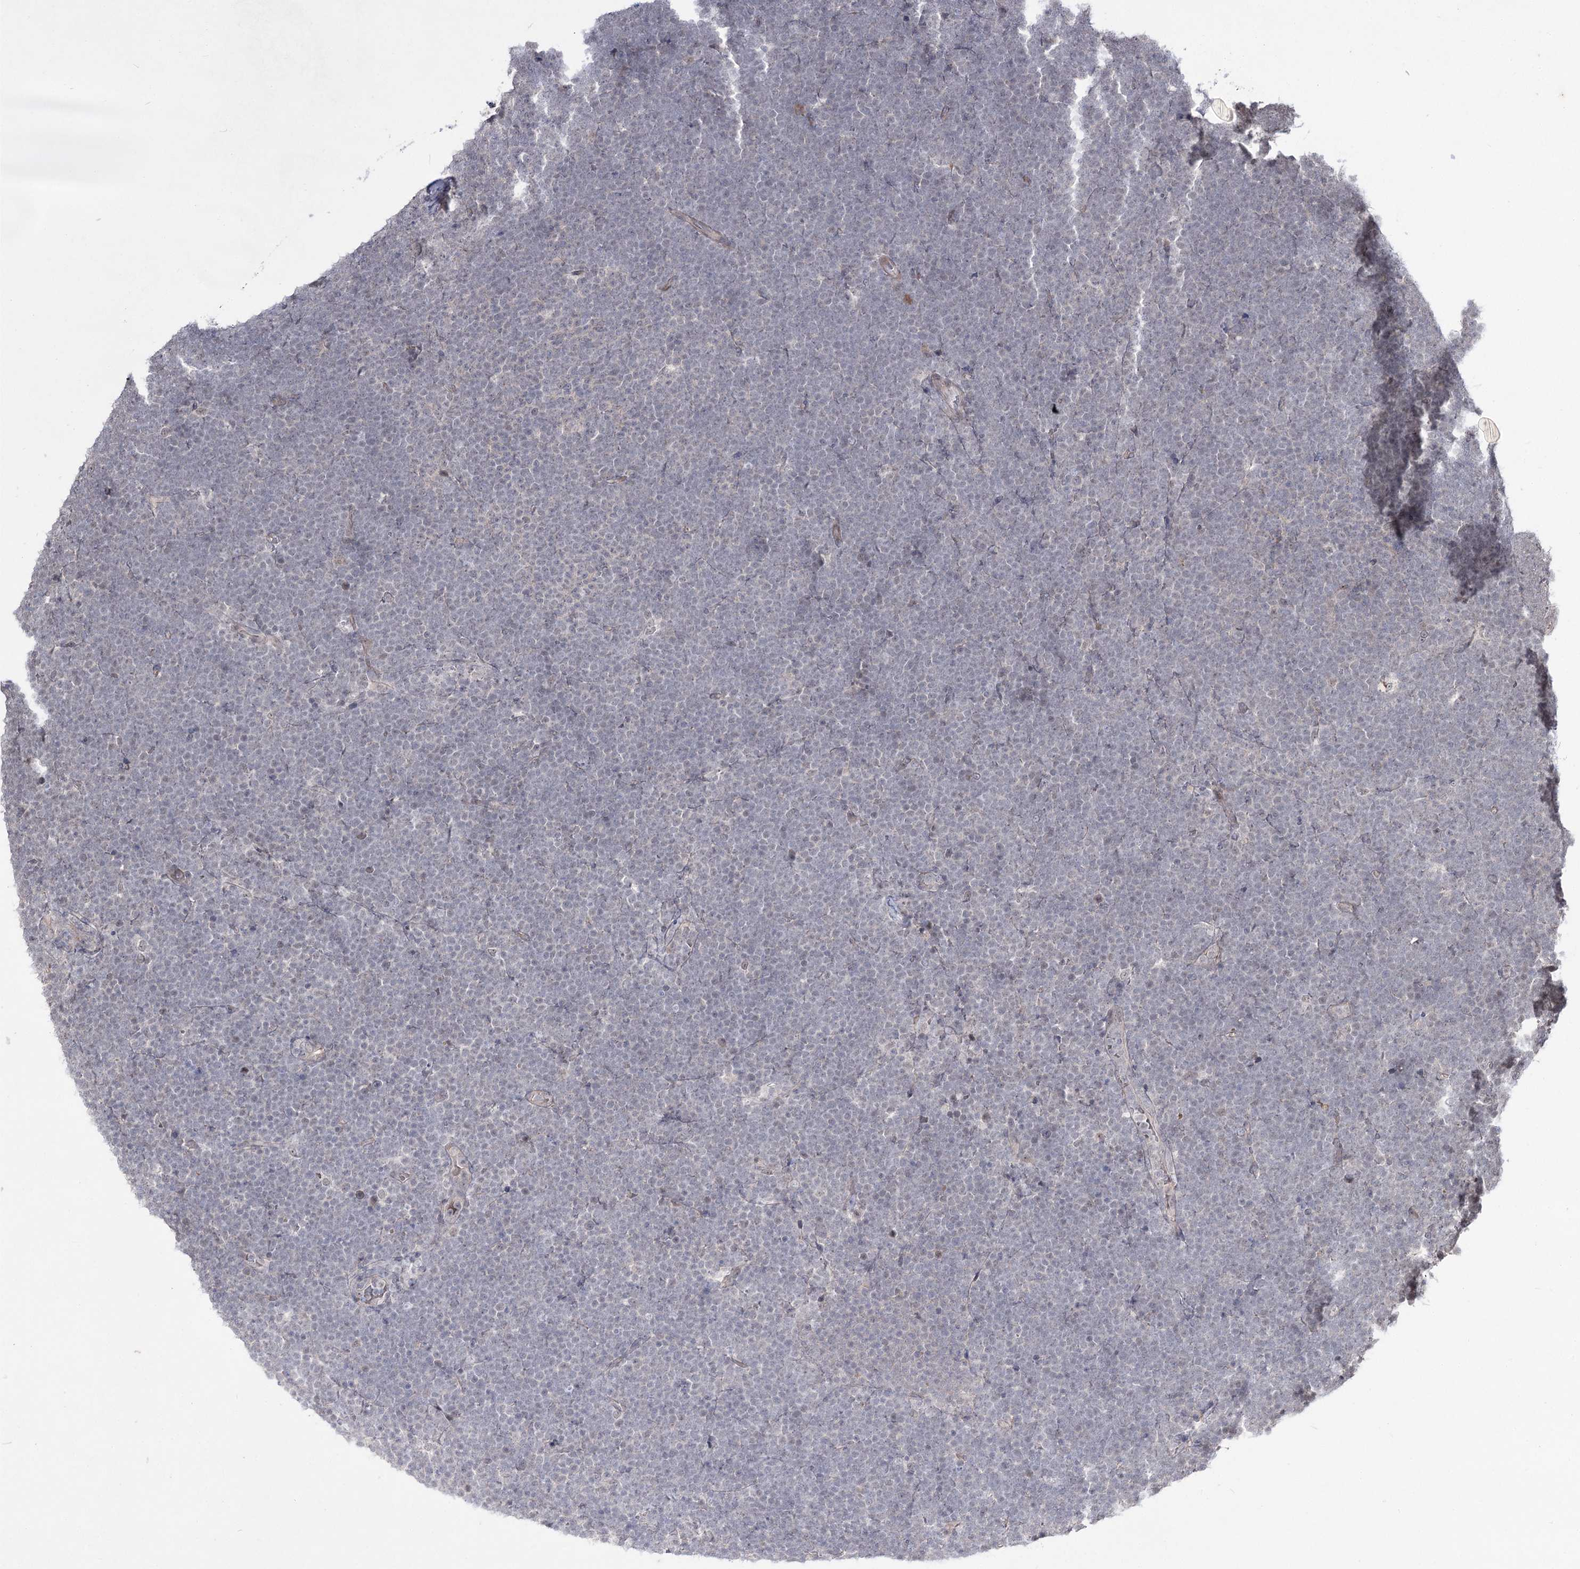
{"staining": {"intensity": "negative", "quantity": "none", "location": "none"}, "tissue": "lymphoma", "cell_type": "Tumor cells", "image_type": "cancer", "snomed": [{"axis": "morphology", "description": "Malignant lymphoma, non-Hodgkin's type, High grade"}, {"axis": "topography", "description": "Lymph node"}], "caption": "An immunohistochemistry (IHC) histopathology image of high-grade malignant lymphoma, non-Hodgkin's type is shown. There is no staining in tumor cells of high-grade malignant lymphoma, non-Hodgkin's type.", "gene": "HOXC11", "patient": {"sex": "male", "age": 13}}